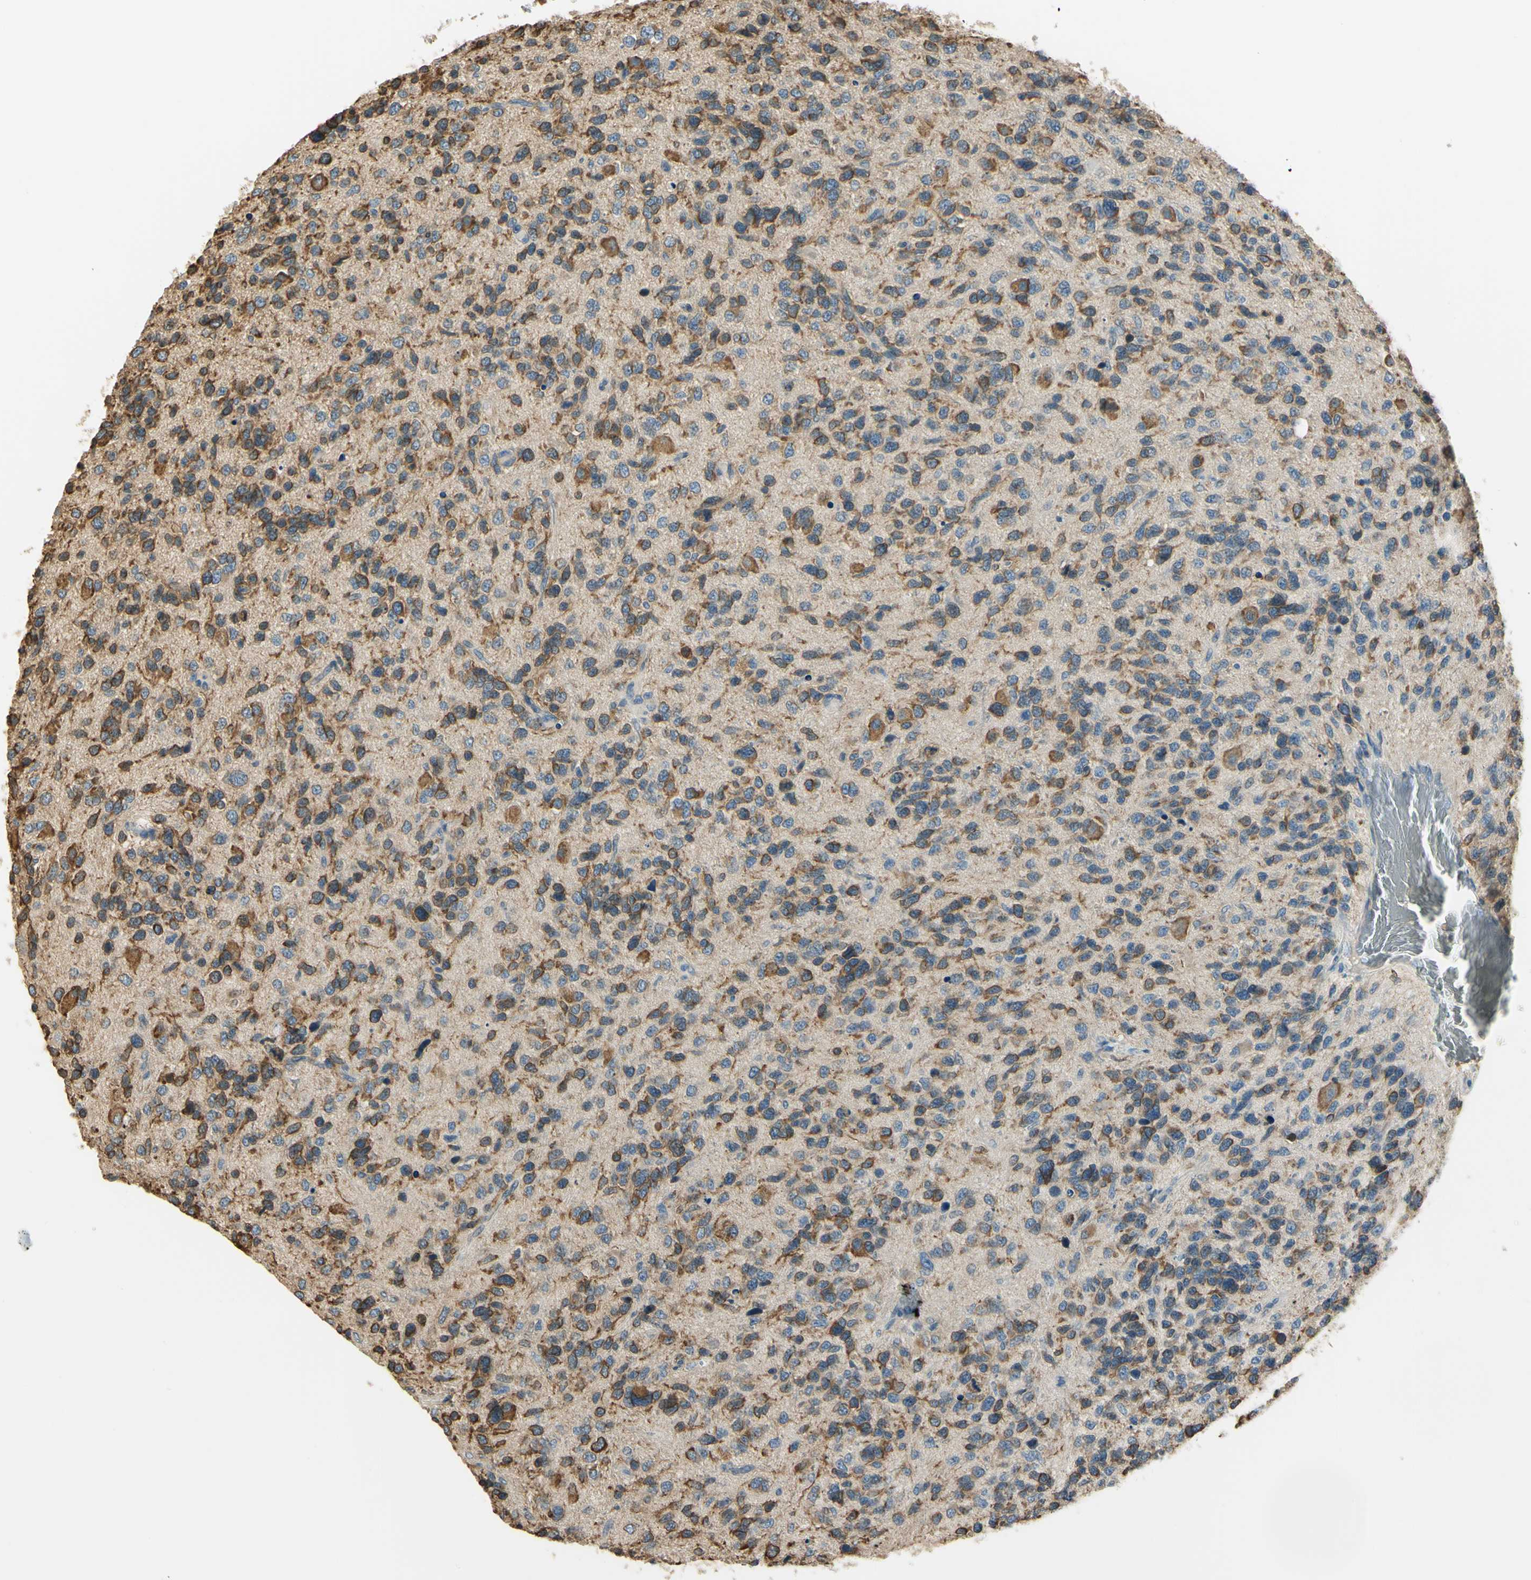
{"staining": {"intensity": "moderate", "quantity": "25%-75%", "location": "cytoplasmic/membranous"}, "tissue": "glioma", "cell_type": "Tumor cells", "image_type": "cancer", "snomed": [{"axis": "morphology", "description": "Glioma, malignant, High grade"}, {"axis": "topography", "description": "Brain"}], "caption": "Malignant glioma (high-grade) stained for a protein (brown) exhibits moderate cytoplasmic/membranous positive staining in about 25%-75% of tumor cells.", "gene": "IGDCC4", "patient": {"sex": "female", "age": 58}}